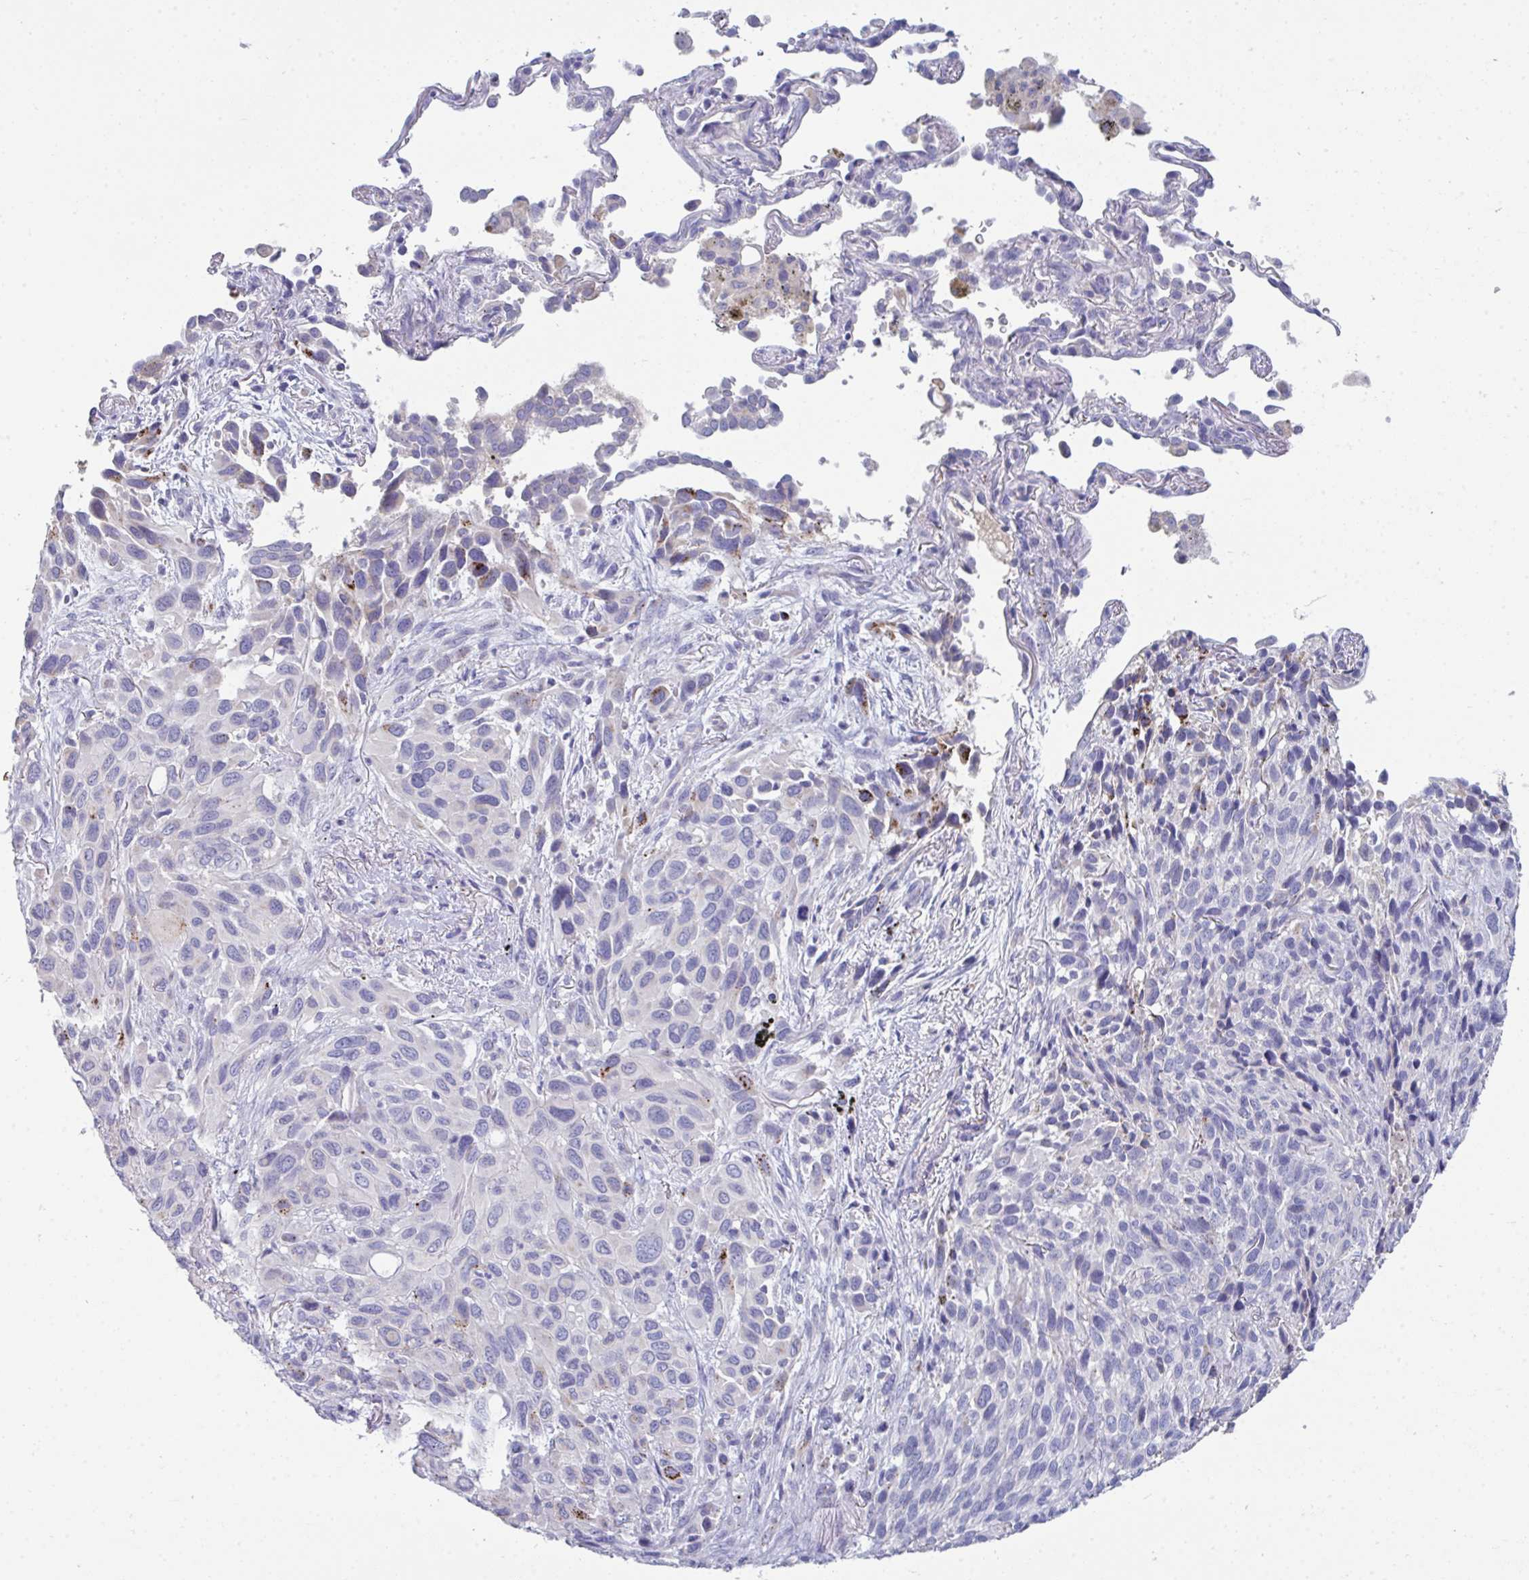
{"staining": {"intensity": "negative", "quantity": "none", "location": "none"}, "tissue": "melanoma", "cell_type": "Tumor cells", "image_type": "cancer", "snomed": [{"axis": "morphology", "description": "Malignant melanoma, Metastatic site"}, {"axis": "topography", "description": "Lung"}], "caption": "Immunohistochemical staining of melanoma displays no significant staining in tumor cells. (Brightfield microscopy of DAB IHC at high magnification).", "gene": "HGFAC", "patient": {"sex": "male", "age": 48}}